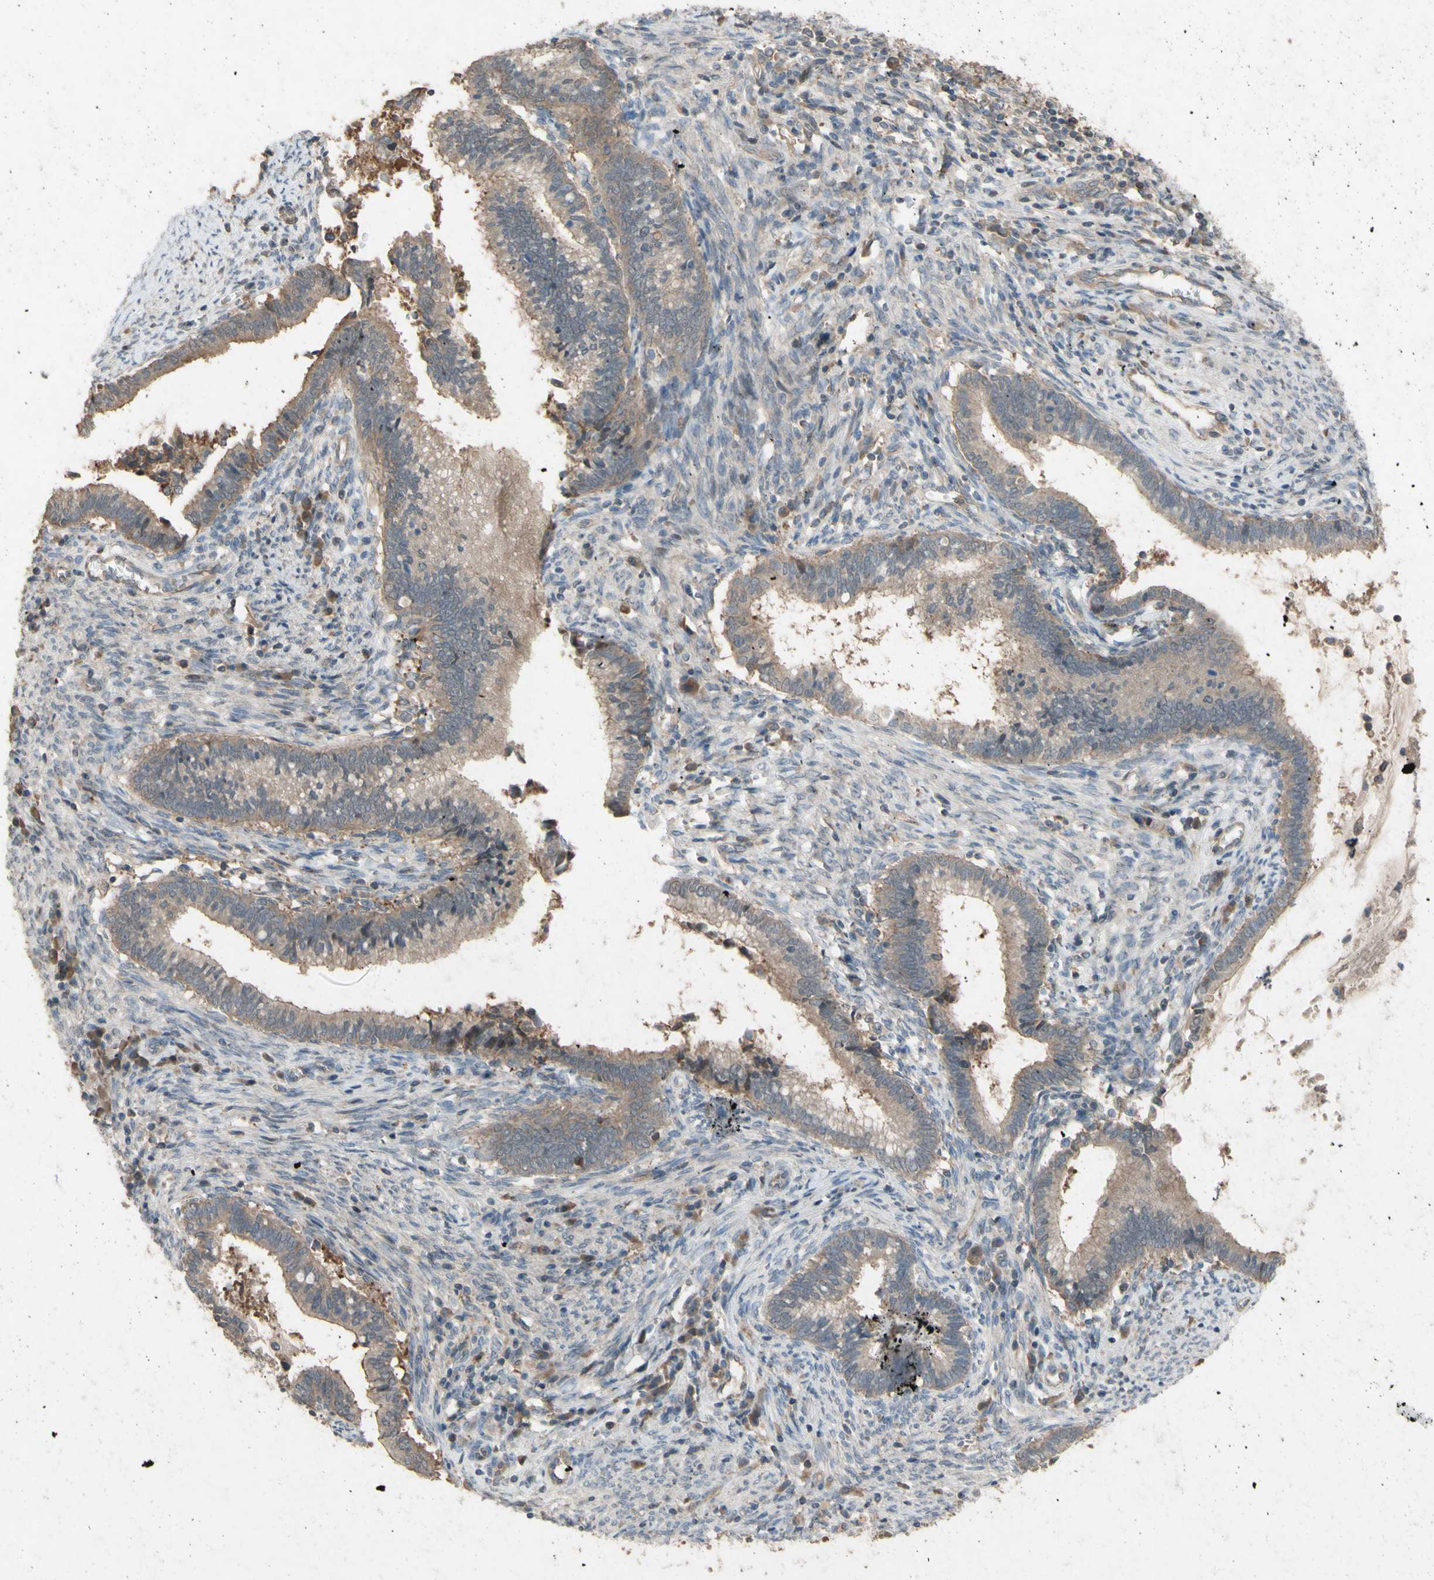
{"staining": {"intensity": "weak", "quantity": ">75%", "location": "cytoplasmic/membranous"}, "tissue": "cervical cancer", "cell_type": "Tumor cells", "image_type": "cancer", "snomed": [{"axis": "morphology", "description": "Adenocarcinoma, NOS"}, {"axis": "topography", "description": "Cervix"}], "caption": "Immunohistochemistry (IHC) staining of cervical cancer, which exhibits low levels of weak cytoplasmic/membranous positivity in approximately >75% of tumor cells indicating weak cytoplasmic/membranous protein expression. The staining was performed using DAB (3,3'-diaminobenzidine) (brown) for protein detection and nuclei were counterstained in hematoxylin (blue).", "gene": "SHROOM4", "patient": {"sex": "female", "age": 44}}